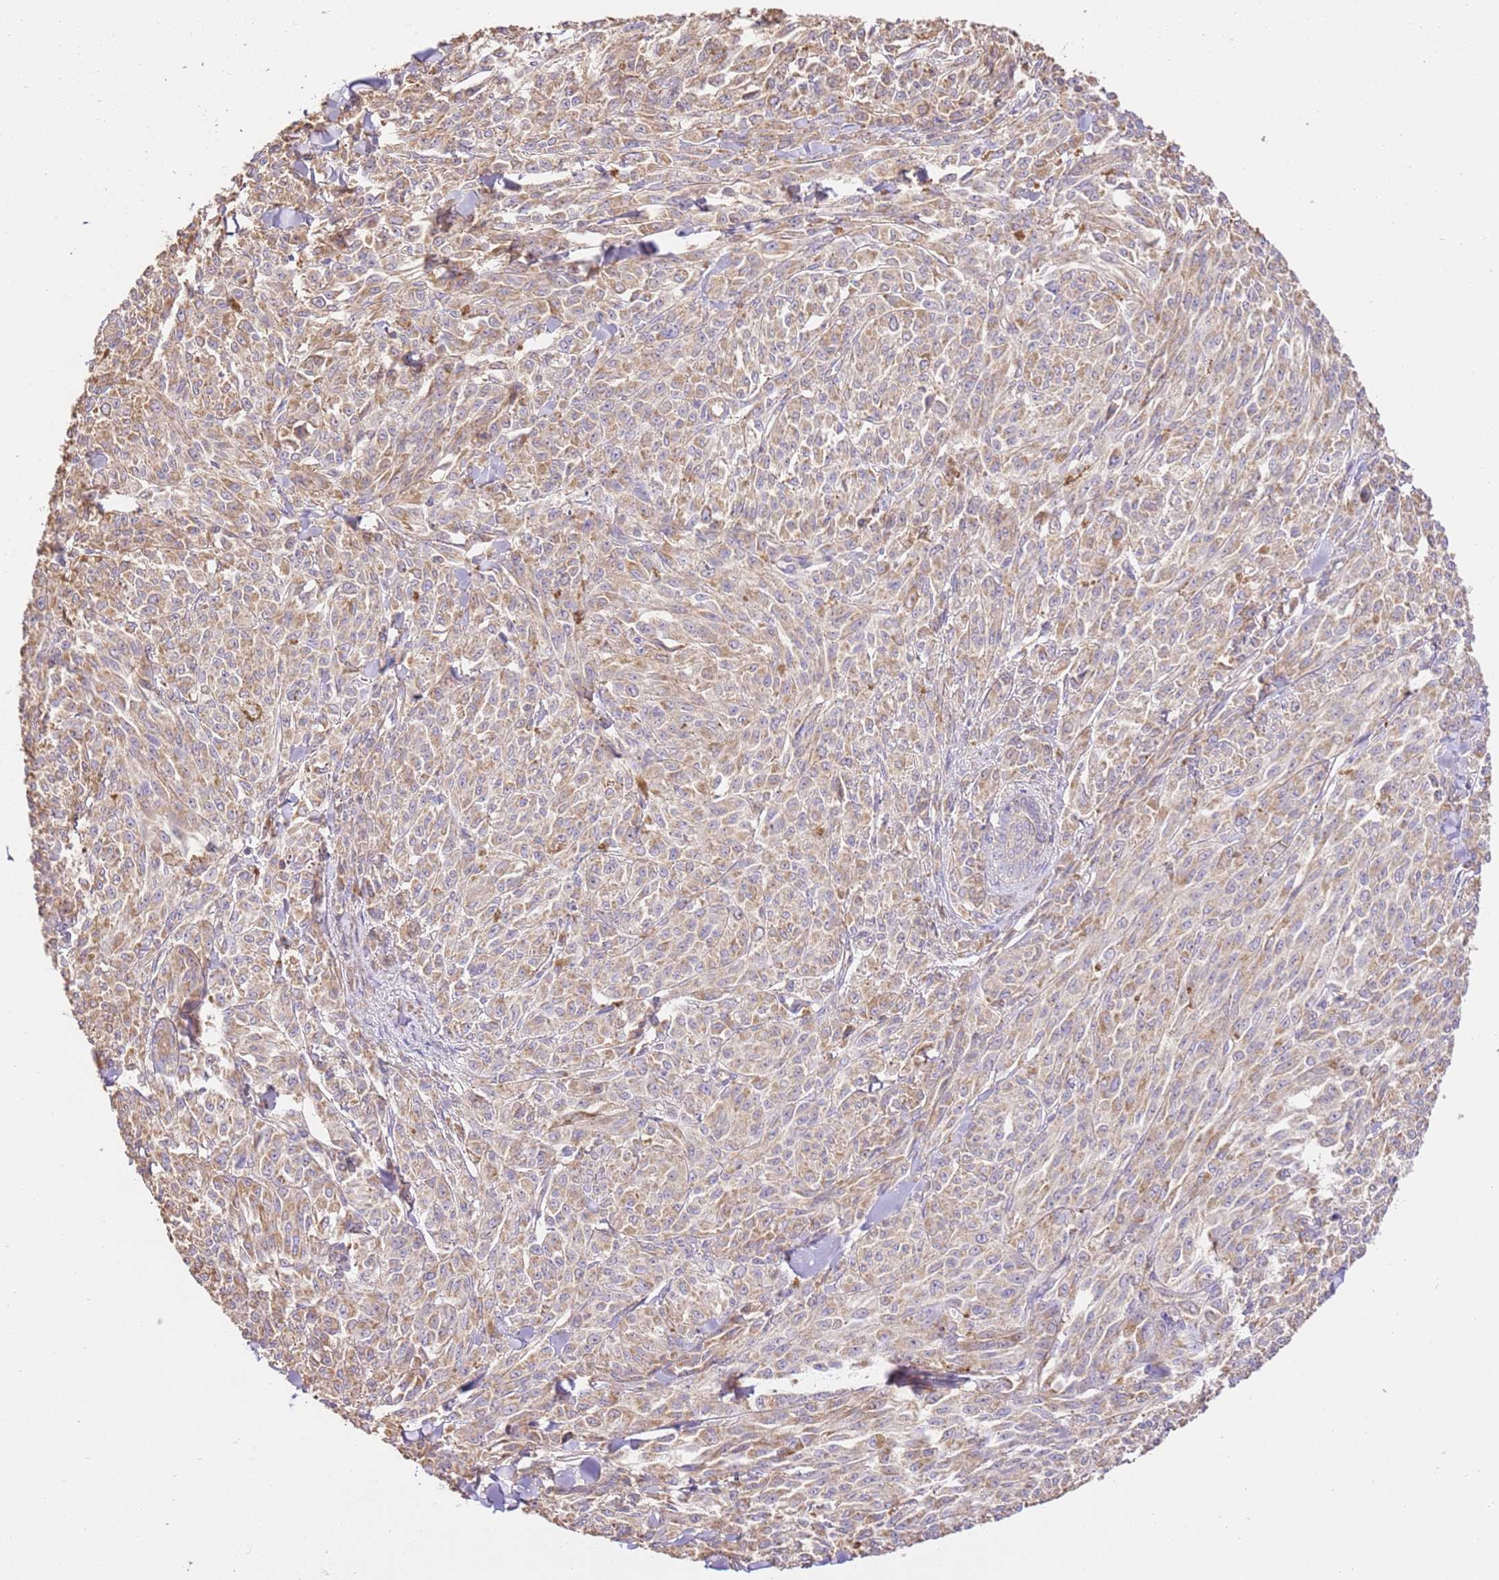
{"staining": {"intensity": "weak", "quantity": "25%-75%", "location": "cytoplasmic/membranous"}, "tissue": "melanoma", "cell_type": "Tumor cells", "image_type": "cancer", "snomed": [{"axis": "morphology", "description": "Malignant melanoma, NOS"}, {"axis": "topography", "description": "Skin"}], "caption": "IHC (DAB (3,3'-diaminobenzidine)) staining of human melanoma reveals weak cytoplasmic/membranous protein positivity in approximately 25%-75% of tumor cells.", "gene": "CEP55", "patient": {"sex": "female", "age": 52}}